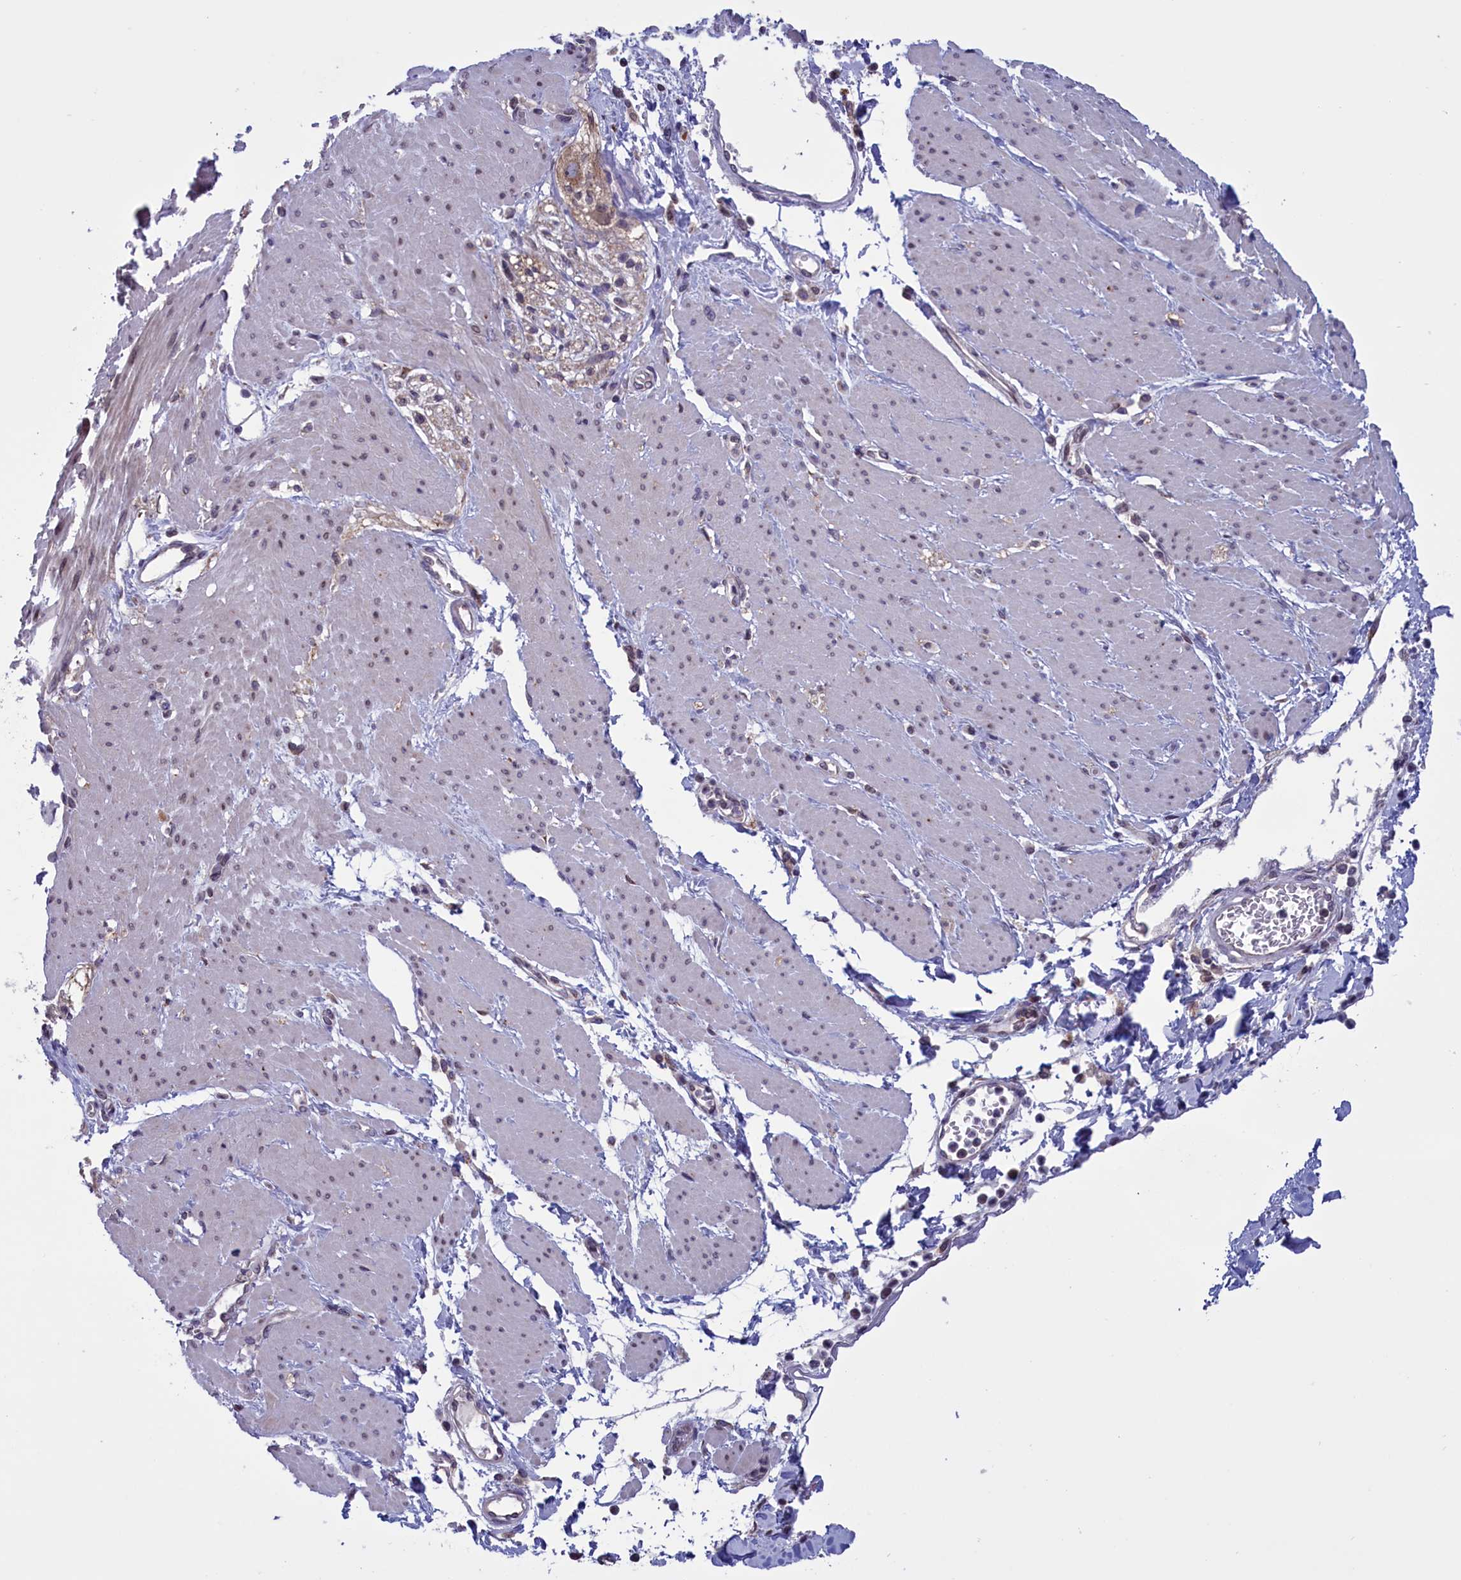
{"staining": {"intensity": "moderate", "quantity": ">75%", "location": "cytoplasmic/membranous"}, "tissue": "soft tissue", "cell_type": "Peripheral nerve", "image_type": "normal", "snomed": [{"axis": "morphology", "description": "Normal tissue, NOS"}, {"axis": "morphology", "description": "Adenocarcinoma, NOS"}, {"axis": "topography", "description": "Duodenum"}, {"axis": "topography", "description": "Peripheral nerve tissue"}], "caption": "The histopathology image demonstrates a brown stain indicating the presence of a protein in the cytoplasmic/membranous of peripheral nerve in soft tissue.", "gene": "PARS2", "patient": {"sex": "female", "age": 60}}